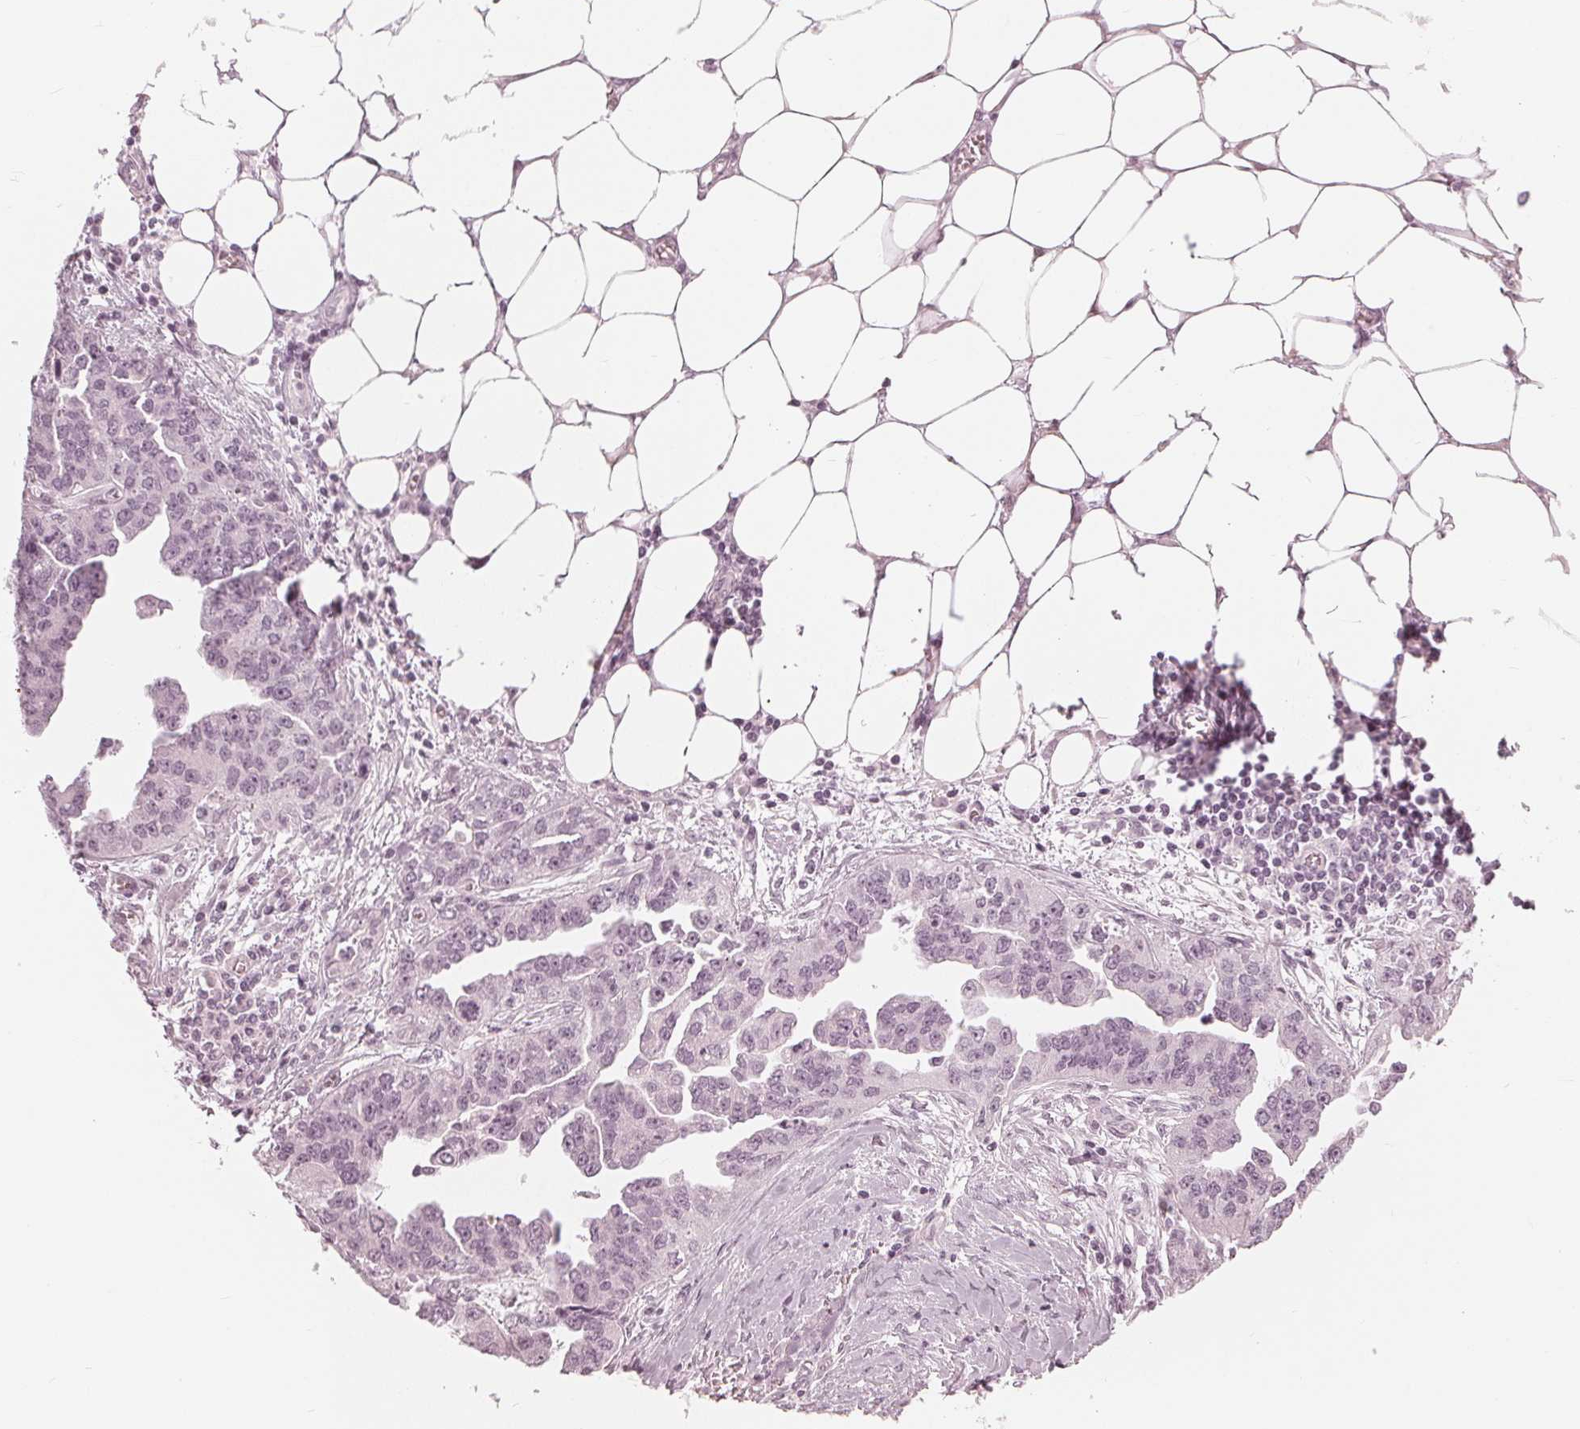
{"staining": {"intensity": "negative", "quantity": "none", "location": "none"}, "tissue": "ovarian cancer", "cell_type": "Tumor cells", "image_type": "cancer", "snomed": [{"axis": "morphology", "description": "Cystadenocarcinoma, serous, NOS"}, {"axis": "topography", "description": "Ovary"}], "caption": "This photomicrograph is of serous cystadenocarcinoma (ovarian) stained with immunohistochemistry to label a protein in brown with the nuclei are counter-stained blue. There is no staining in tumor cells. (DAB (3,3'-diaminobenzidine) IHC, high magnification).", "gene": "PAEP", "patient": {"sex": "female", "age": 75}}